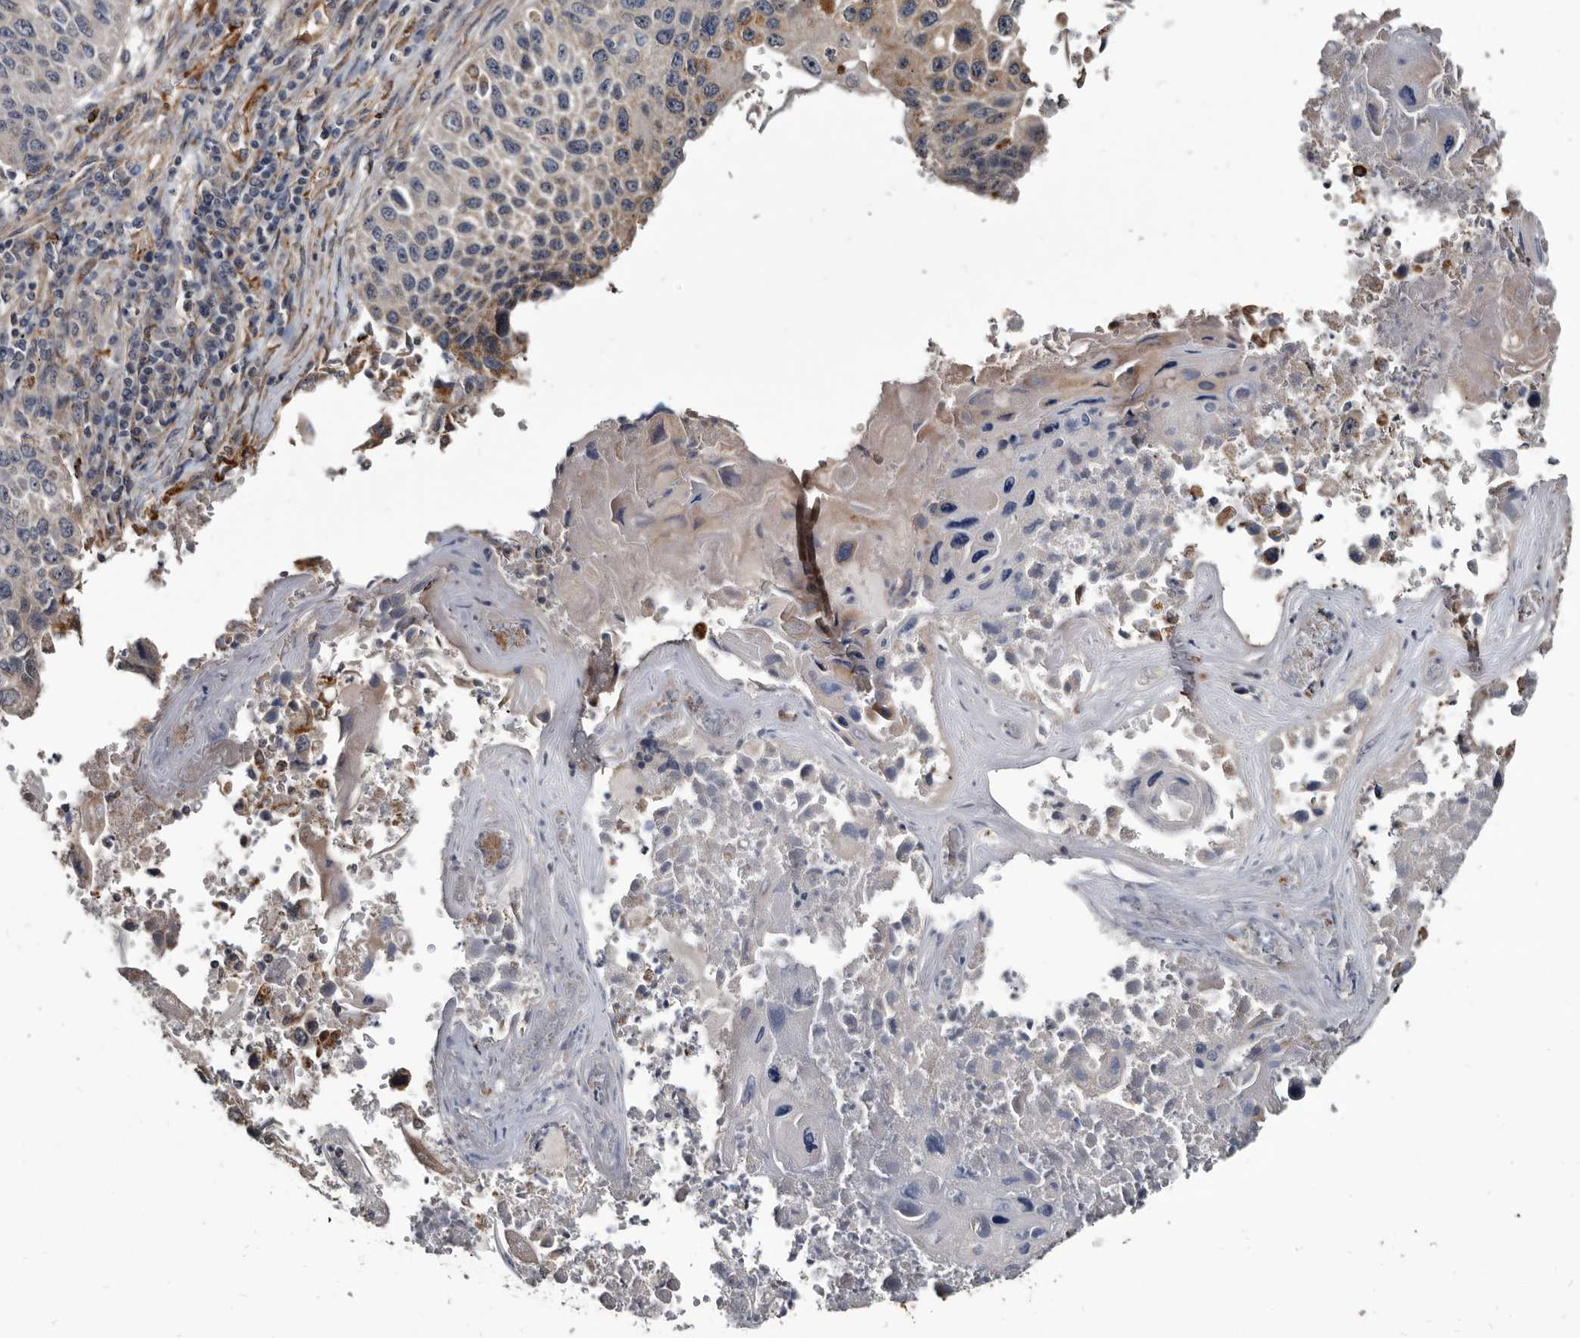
{"staining": {"intensity": "weak", "quantity": "<25%", "location": "cytoplasmic/membranous"}, "tissue": "lung cancer", "cell_type": "Tumor cells", "image_type": "cancer", "snomed": [{"axis": "morphology", "description": "Squamous cell carcinoma, NOS"}, {"axis": "topography", "description": "Lung"}], "caption": "Tumor cells show no significant protein positivity in lung cancer (squamous cell carcinoma).", "gene": "CTSA", "patient": {"sex": "male", "age": 61}}